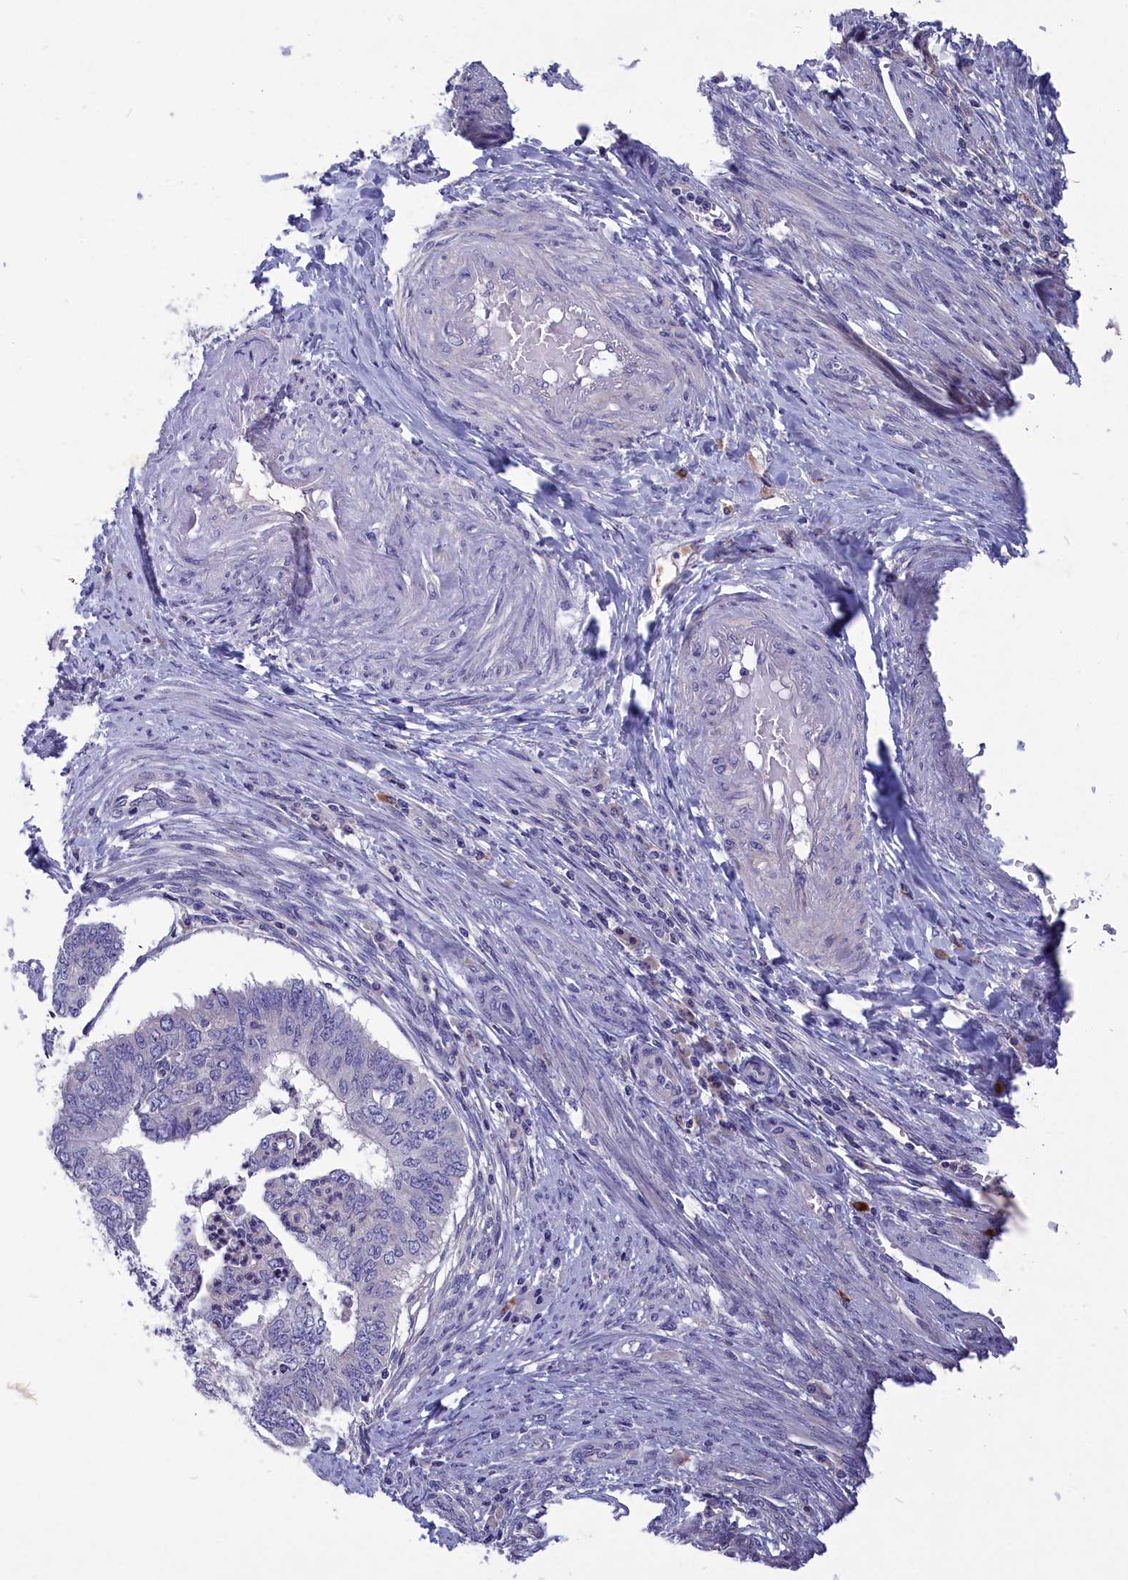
{"staining": {"intensity": "negative", "quantity": "none", "location": "none"}, "tissue": "endometrial cancer", "cell_type": "Tumor cells", "image_type": "cancer", "snomed": [{"axis": "morphology", "description": "Adenocarcinoma, NOS"}, {"axis": "topography", "description": "Endometrium"}], "caption": "Endometrial cancer stained for a protein using immunohistochemistry shows no staining tumor cells.", "gene": "DEFB119", "patient": {"sex": "female", "age": 68}}